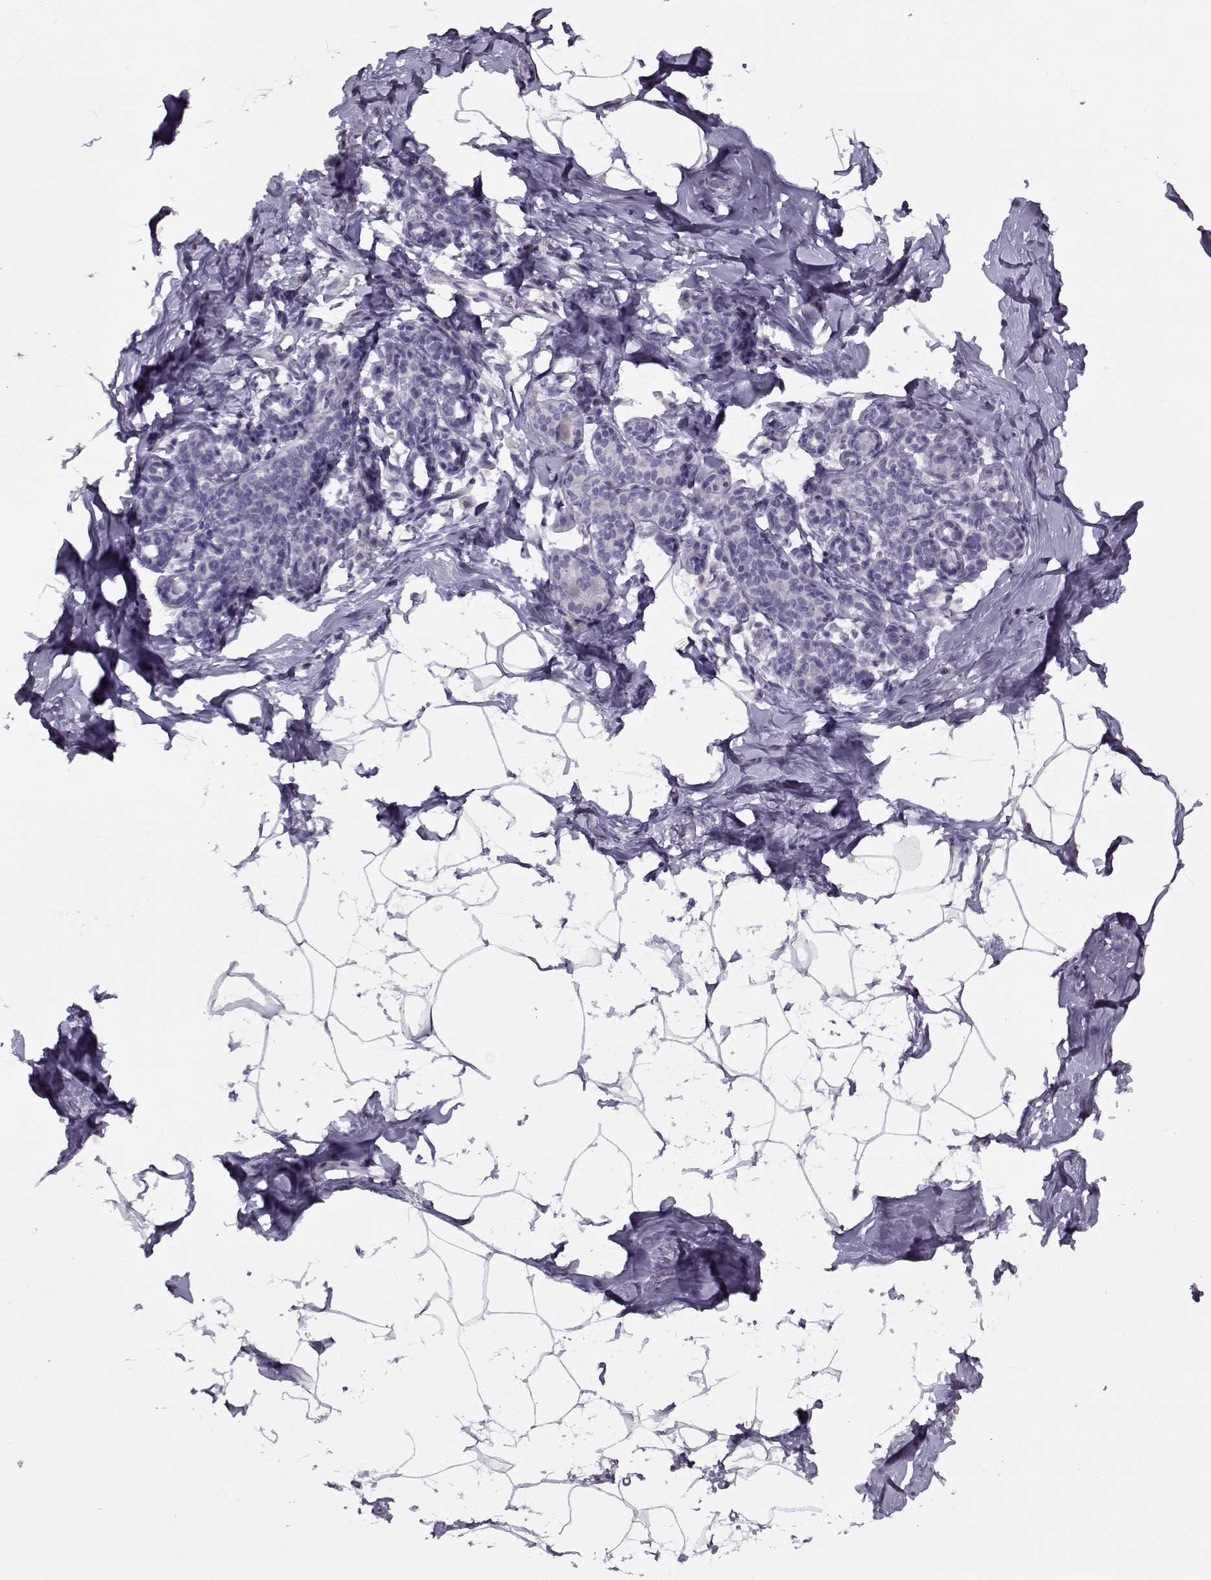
{"staining": {"intensity": "negative", "quantity": "none", "location": "none"}, "tissue": "breast", "cell_type": "Adipocytes", "image_type": "normal", "snomed": [{"axis": "morphology", "description": "Normal tissue, NOS"}, {"axis": "topography", "description": "Breast"}], "caption": "Breast was stained to show a protein in brown. There is no significant expression in adipocytes. (Brightfield microscopy of DAB immunohistochemistry at high magnification).", "gene": "SEC16B", "patient": {"sex": "female", "age": 32}}